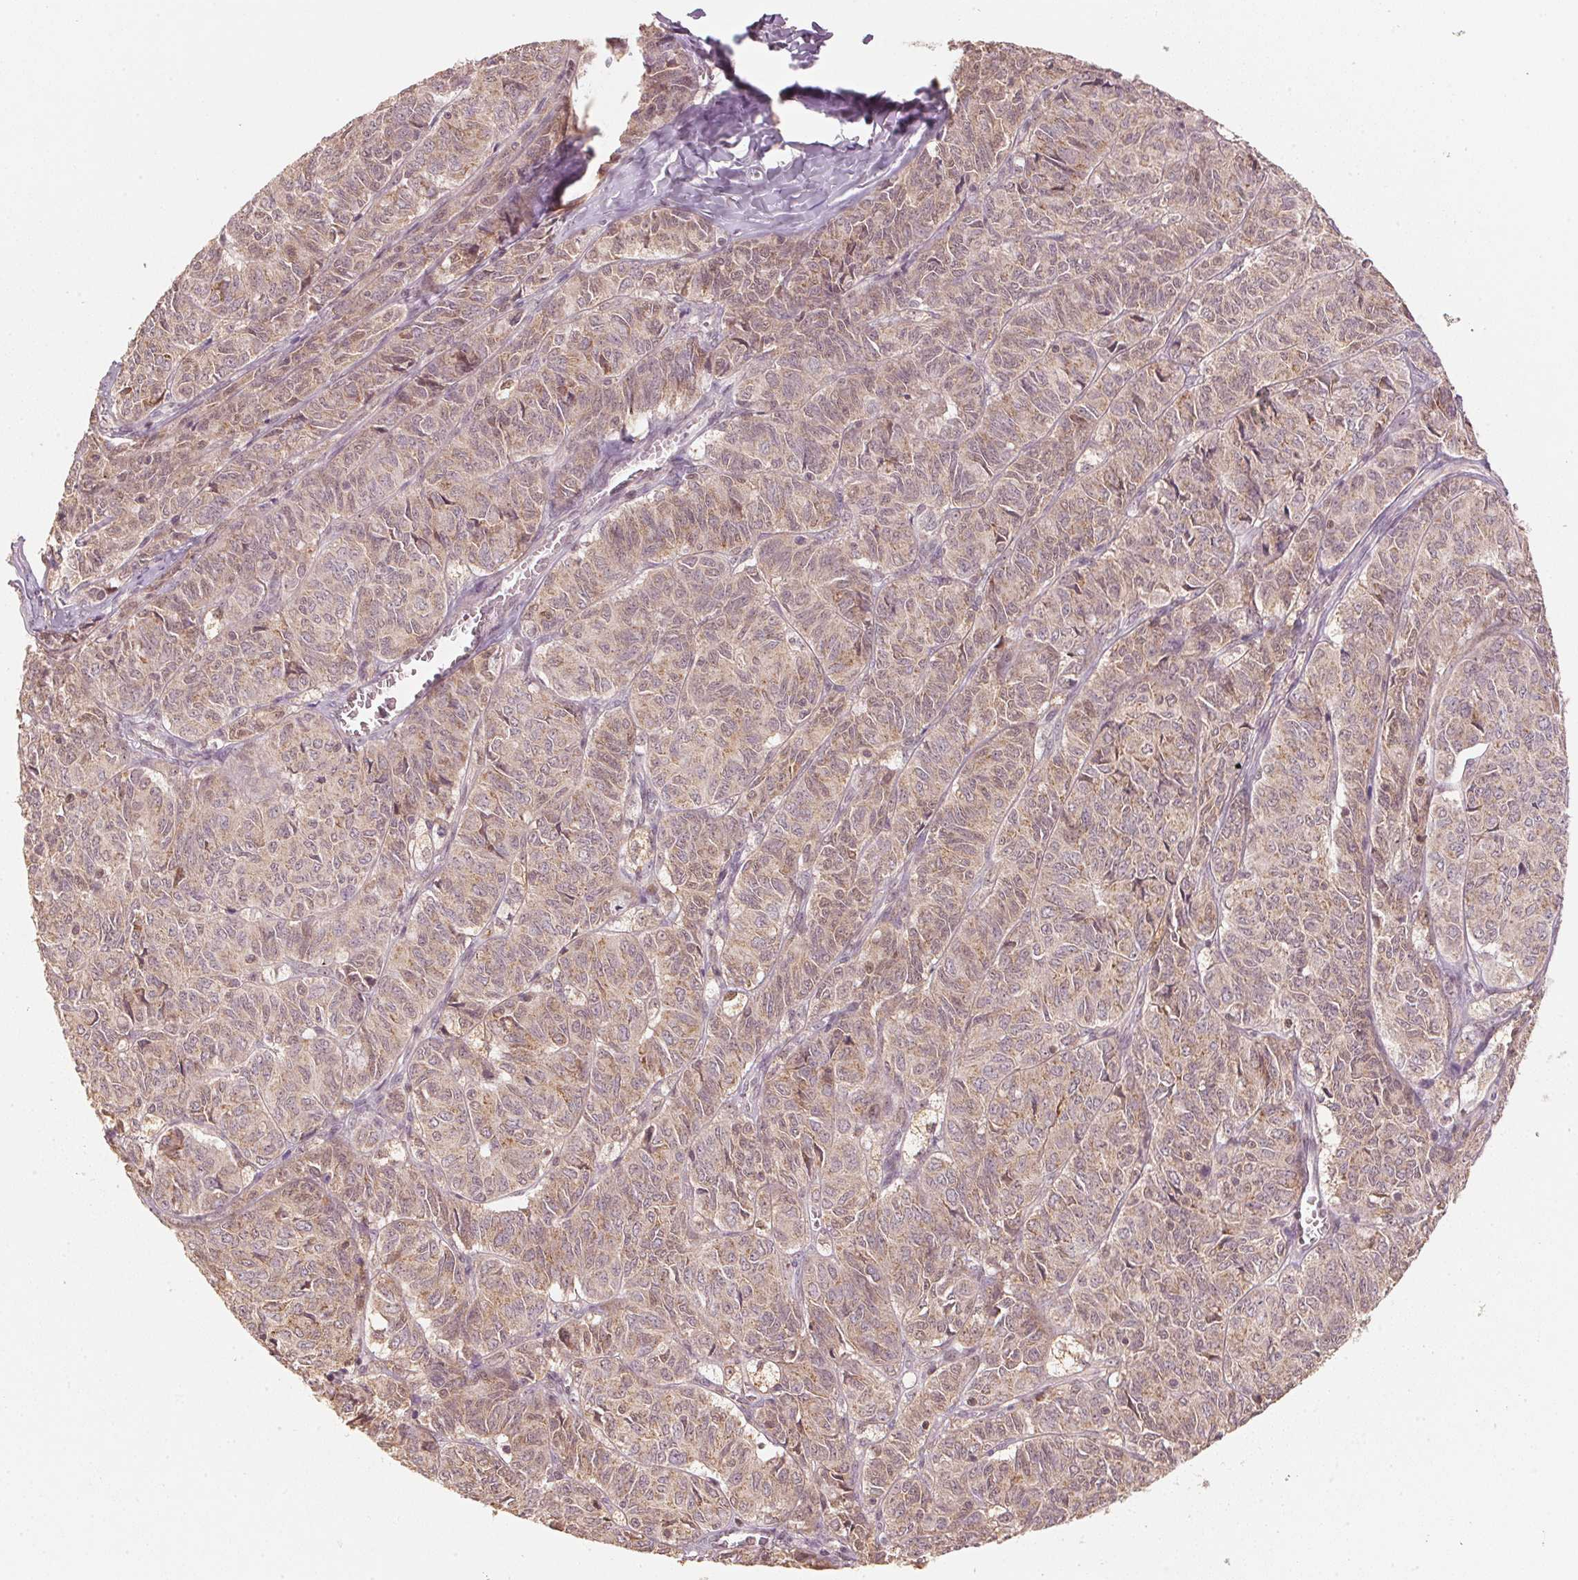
{"staining": {"intensity": "weak", "quantity": ">75%", "location": "cytoplasmic/membranous"}, "tissue": "ovarian cancer", "cell_type": "Tumor cells", "image_type": "cancer", "snomed": [{"axis": "morphology", "description": "Carcinoma, endometroid"}, {"axis": "topography", "description": "Ovary"}], "caption": "High-magnification brightfield microscopy of ovarian cancer (endometroid carcinoma) stained with DAB (brown) and counterstained with hematoxylin (blue). tumor cells exhibit weak cytoplasmic/membranous staining is present in approximately>75% of cells. (DAB = brown stain, brightfield microscopy at high magnification).", "gene": "C2orf73", "patient": {"sex": "female", "age": 80}}